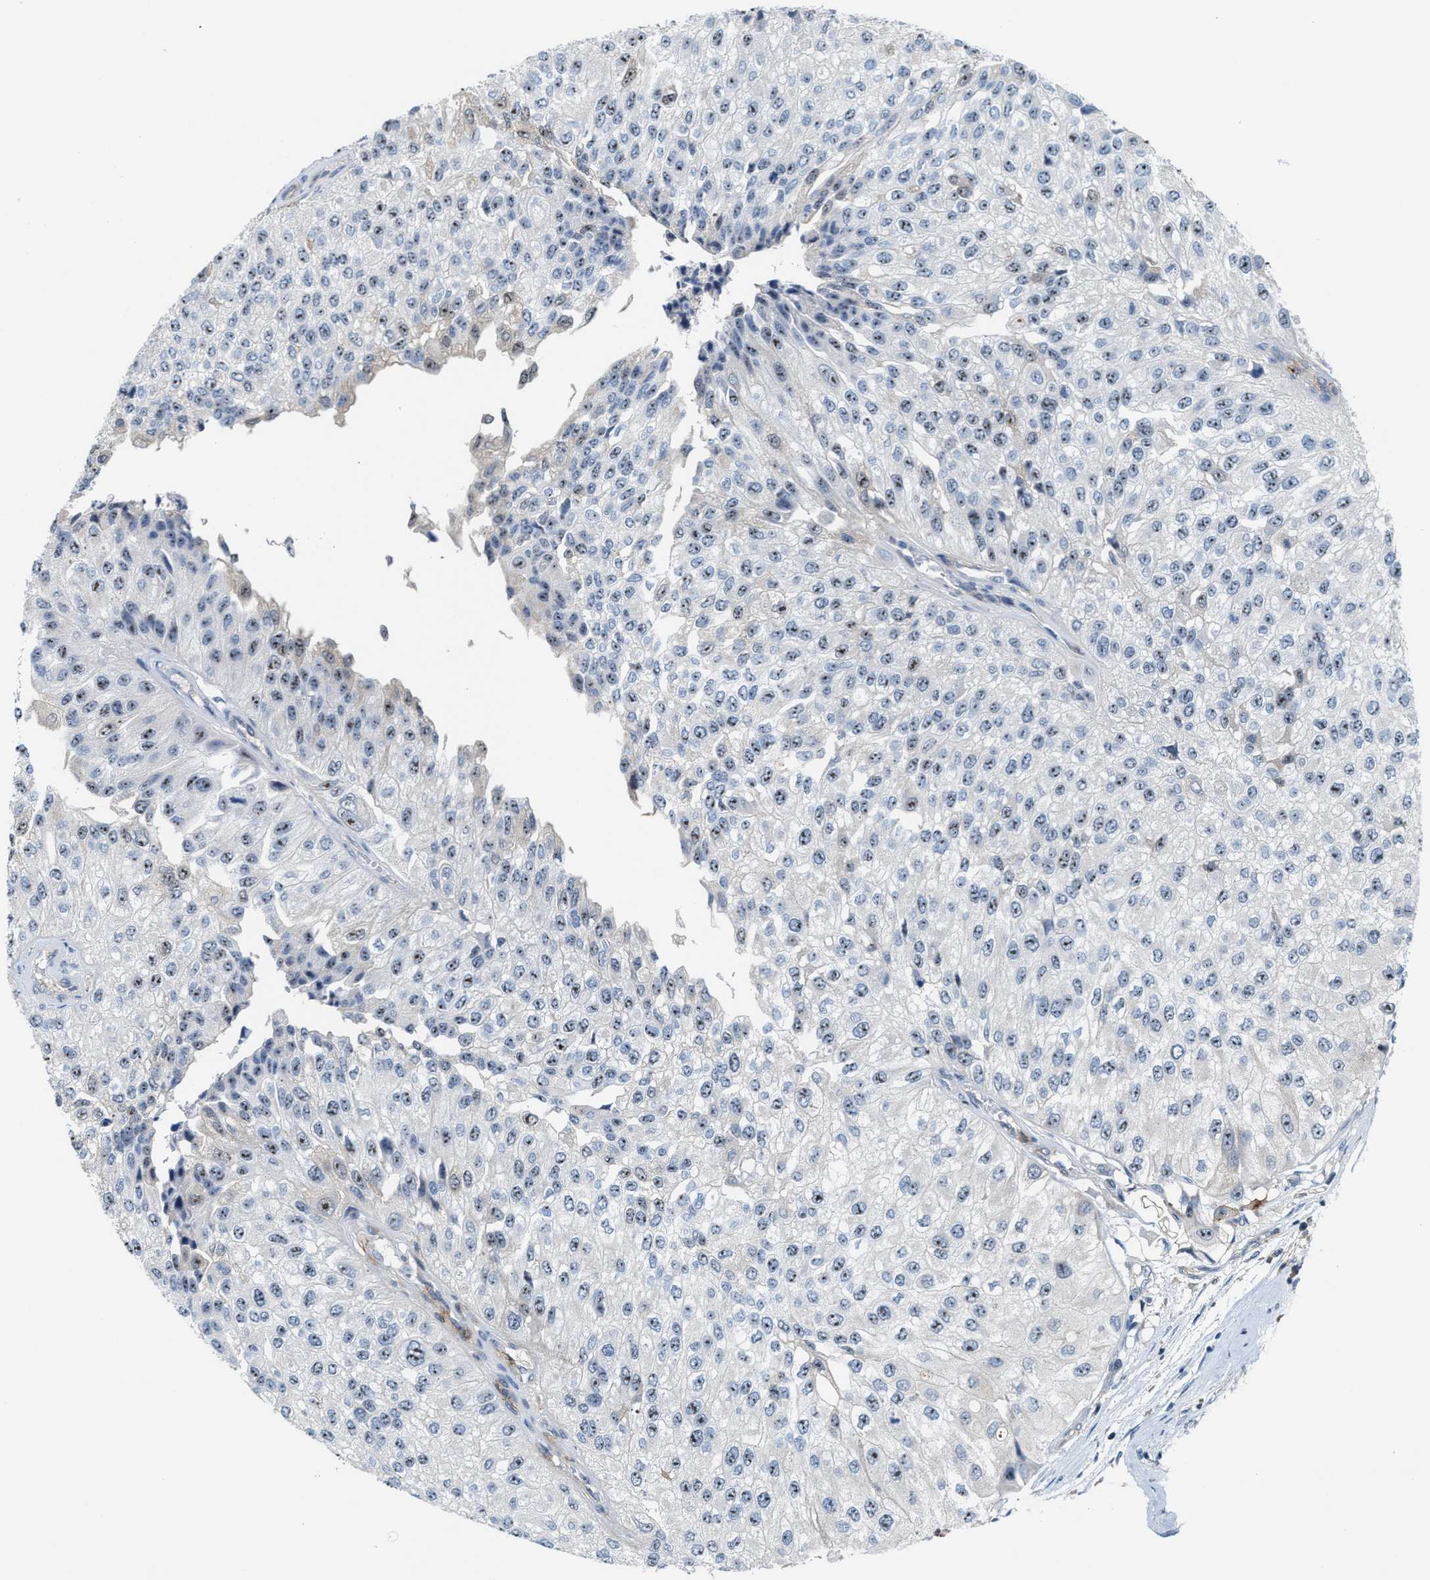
{"staining": {"intensity": "moderate", "quantity": ">75%", "location": "nuclear"}, "tissue": "urothelial cancer", "cell_type": "Tumor cells", "image_type": "cancer", "snomed": [{"axis": "morphology", "description": "Urothelial carcinoma, High grade"}, {"axis": "topography", "description": "Kidney"}, {"axis": "topography", "description": "Urinary bladder"}], "caption": "IHC of human urothelial carcinoma (high-grade) demonstrates medium levels of moderate nuclear staining in approximately >75% of tumor cells. Using DAB (brown) and hematoxylin (blue) stains, captured at high magnification using brightfield microscopy.", "gene": "ZNF783", "patient": {"sex": "male", "age": 77}}